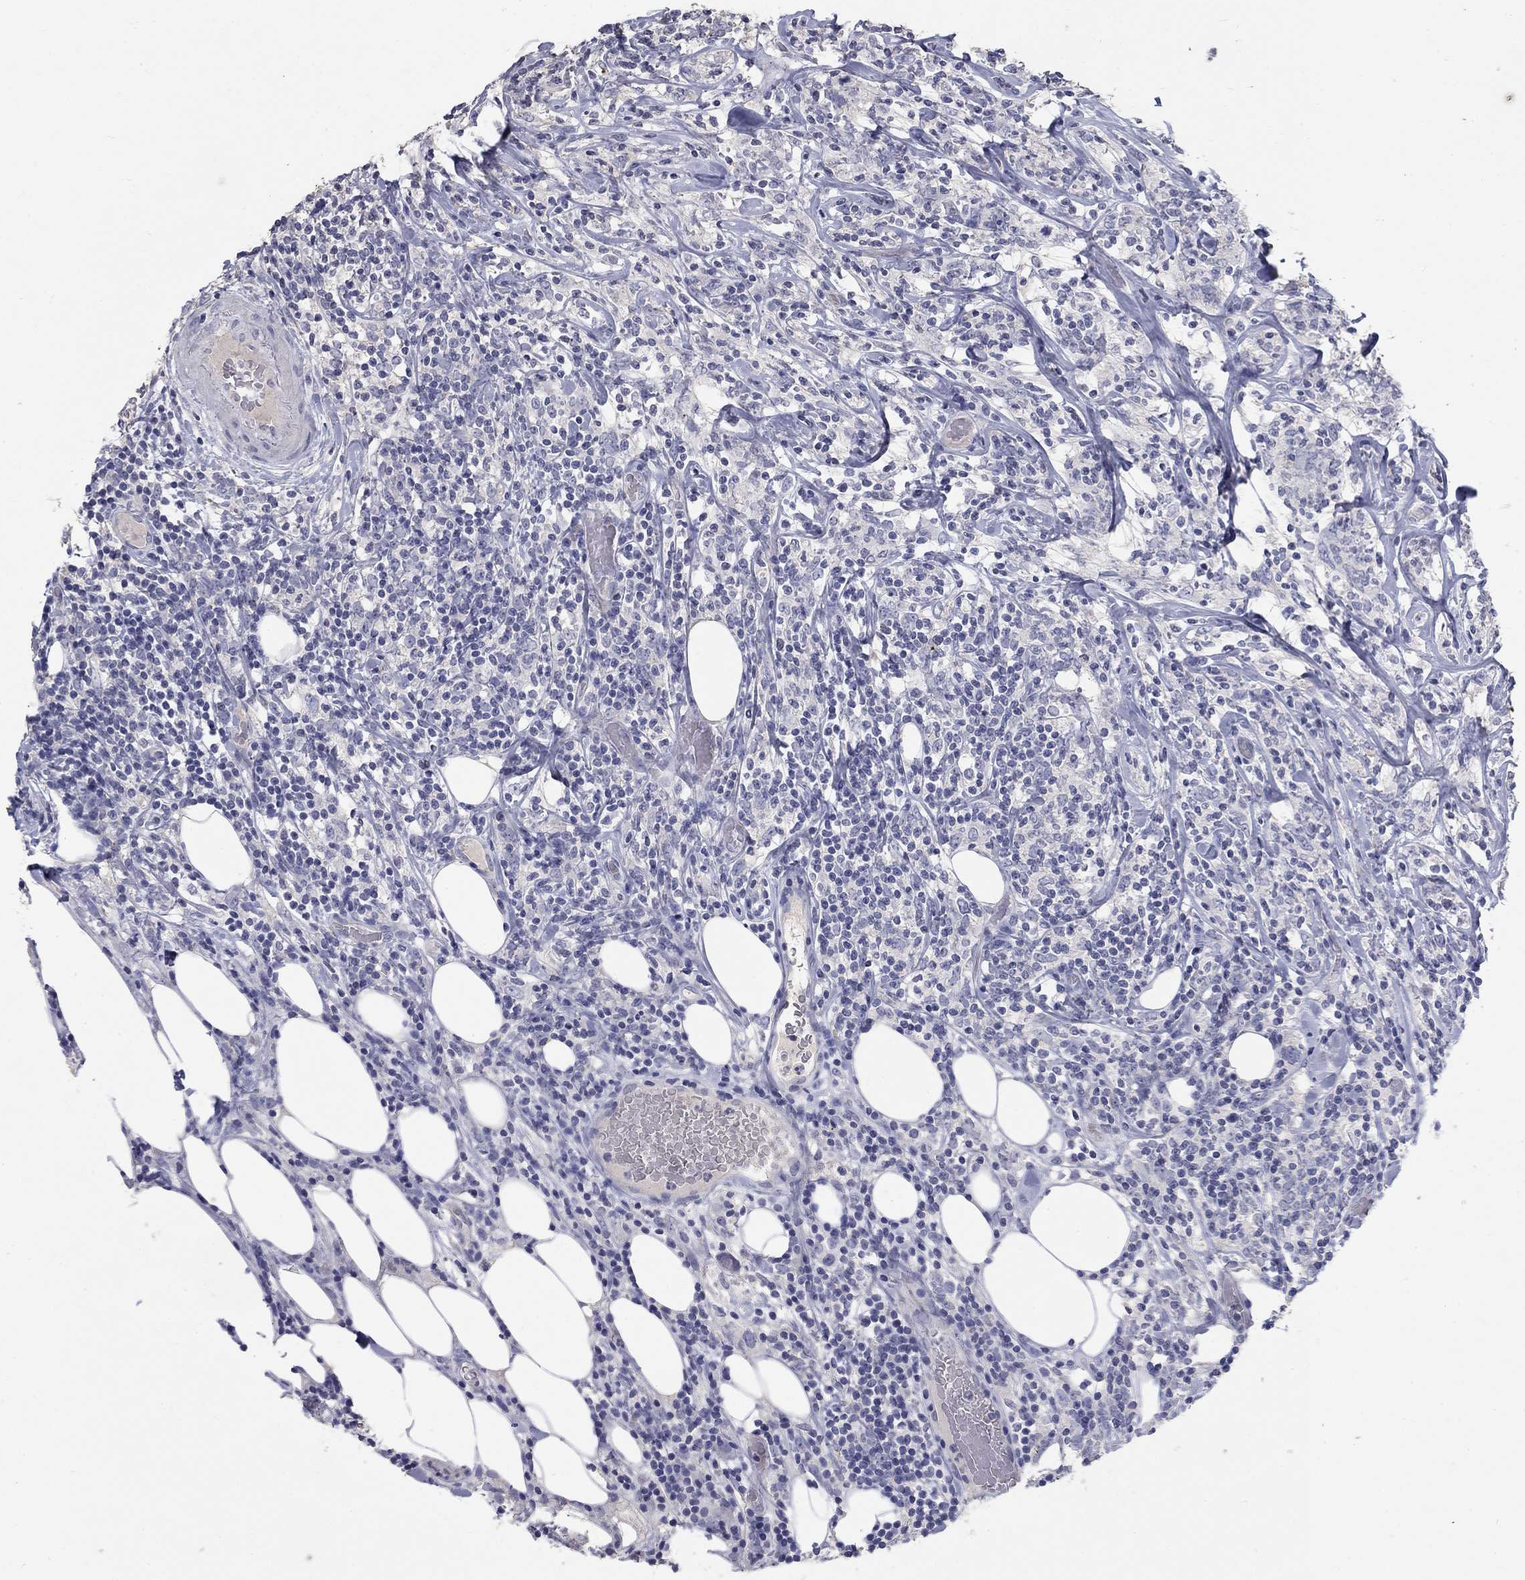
{"staining": {"intensity": "negative", "quantity": "none", "location": "none"}, "tissue": "lymphoma", "cell_type": "Tumor cells", "image_type": "cancer", "snomed": [{"axis": "morphology", "description": "Malignant lymphoma, non-Hodgkin's type, High grade"}, {"axis": "topography", "description": "Lymph node"}], "caption": "DAB immunohistochemical staining of human malignant lymphoma, non-Hodgkin's type (high-grade) demonstrates no significant staining in tumor cells.", "gene": "PTH1R", "patient": {"sex": "female", "age": 84}}